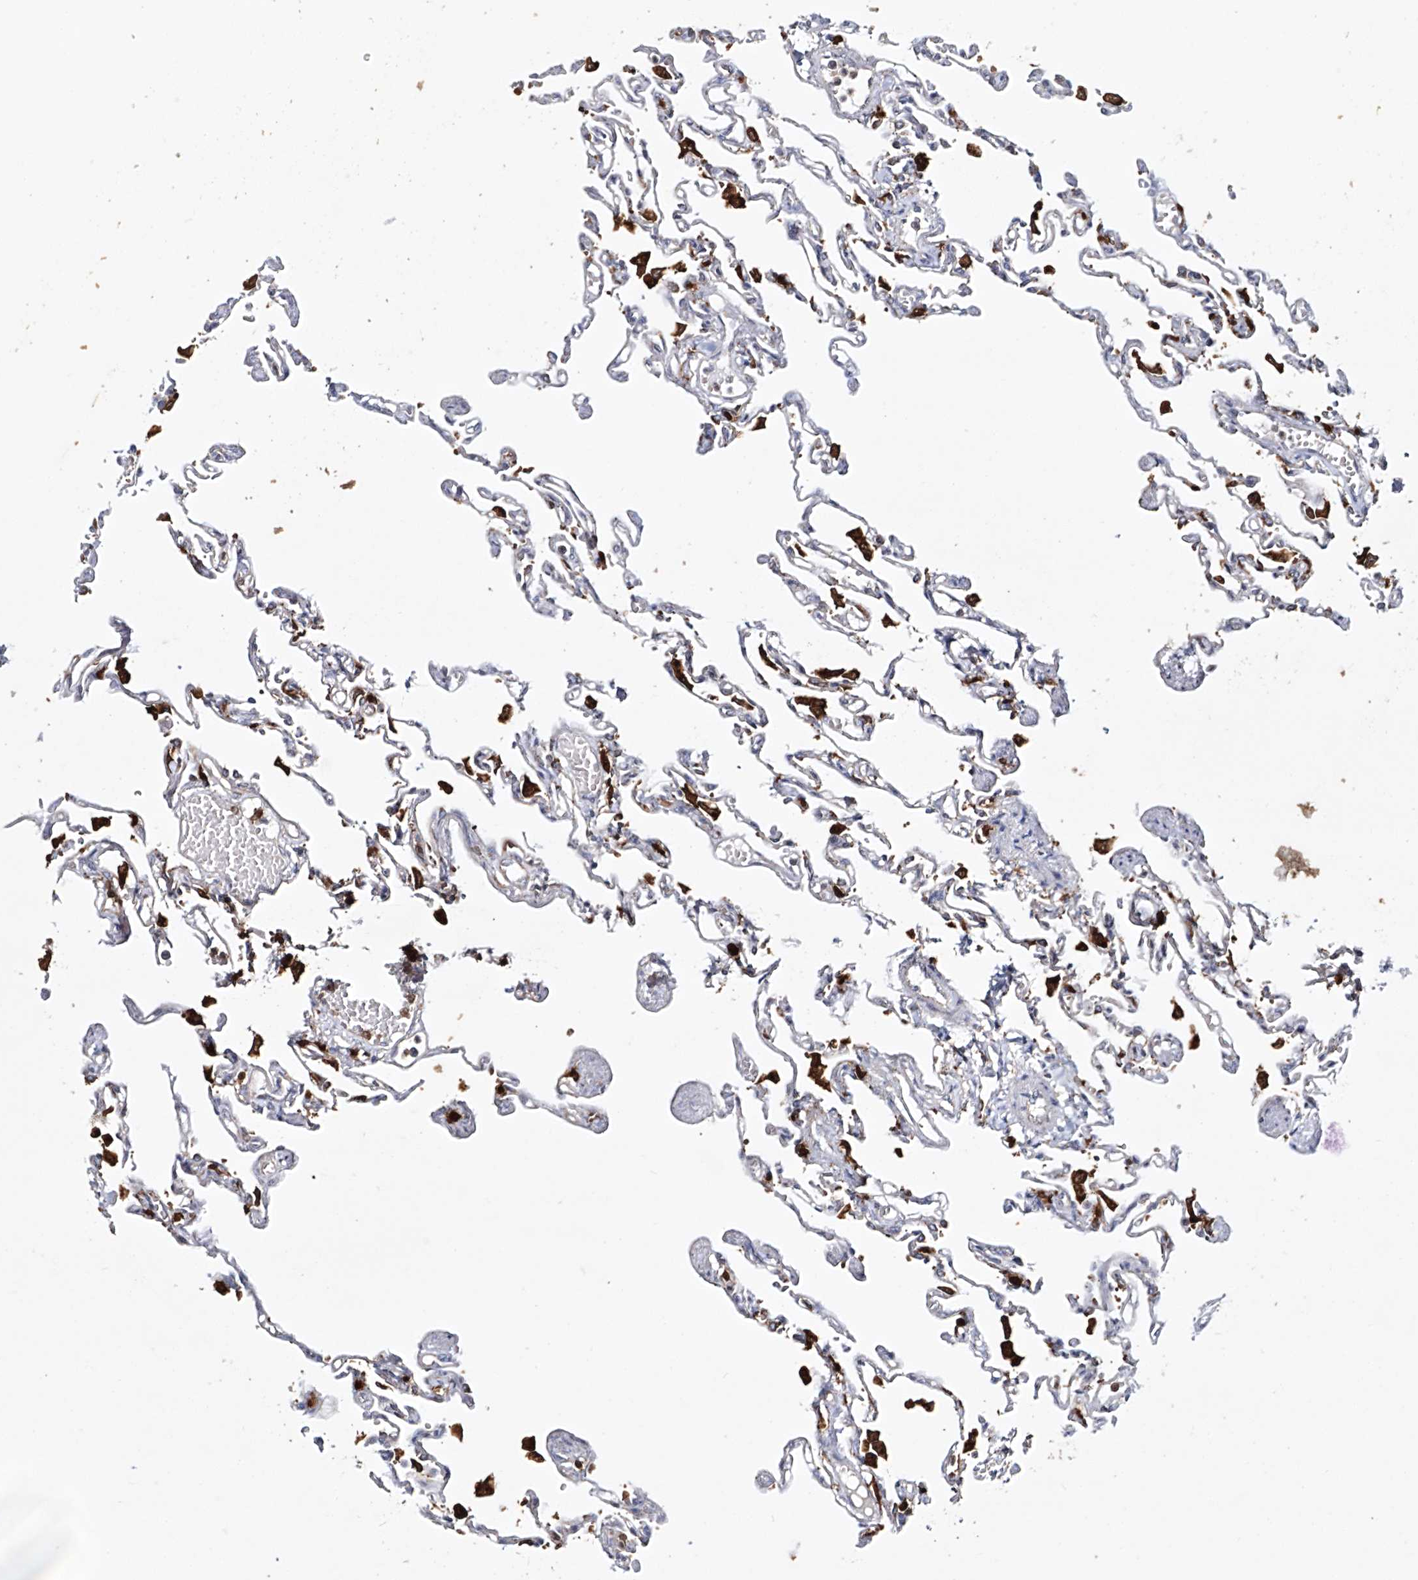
{"staining": {"intensity": "moderate", "quantity": "<25%", "location": "cytoplasmic/membranous"}, "tissue": "lung", "cell_type": "Alveolar cells", "image_type": "normal", "snomed": [{"axis": "morphology", "description": "Normal tissue, NOS"}, {"axis": "topography", "description": "Lung"}], "caption": "Immunohistochemical staining of normal human lung displays <25% levels of moderate cytoplasmic/membranous protein expression in about <25% of alveolar cells. Immunohistochemistry (ihc) stains the protein of interest in brown and the nuclei are stained blue.", "gene": "ARCN1", "patient": {"sex": "male", "age": 21}}